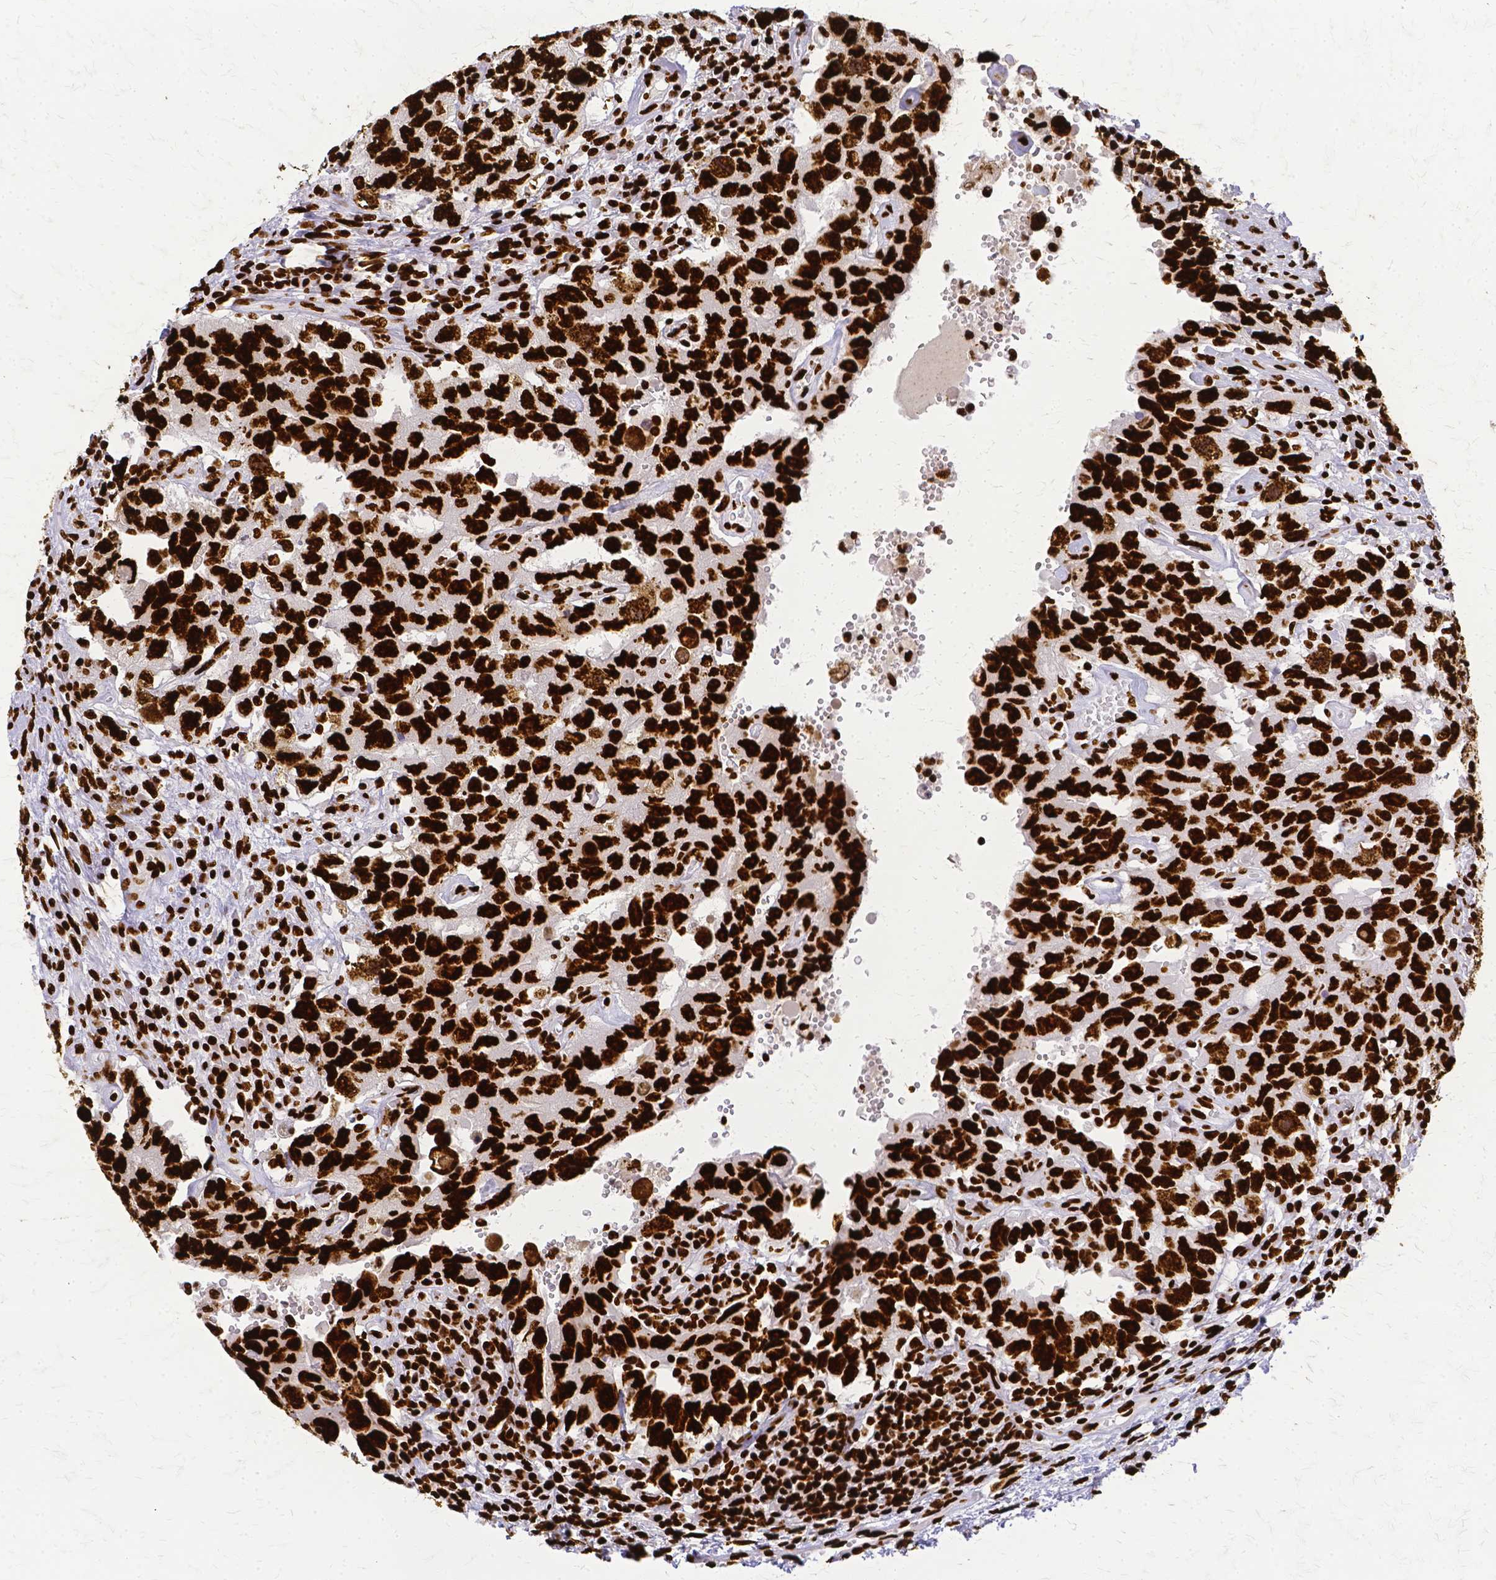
{"staining": {"intensity": "strong", "quantity": ">75%", "location": "nuclear"}, "tissue": "testis cancer", "cell_type": "Tumor cells", "image_type": "cancer", "snomed": [{"axis": "morphology", "description": "Carcinoma, Embryonal, NOS"}, {"axis": "topography", "description": "Testis"}], "caption": "A brown stain labels strong nuclear staining of a protein in human testis cancer (embryonal carcinoma) tumor cells.", "gene": "SFPQ", "patient": {"sex": "male", "age": 26}}